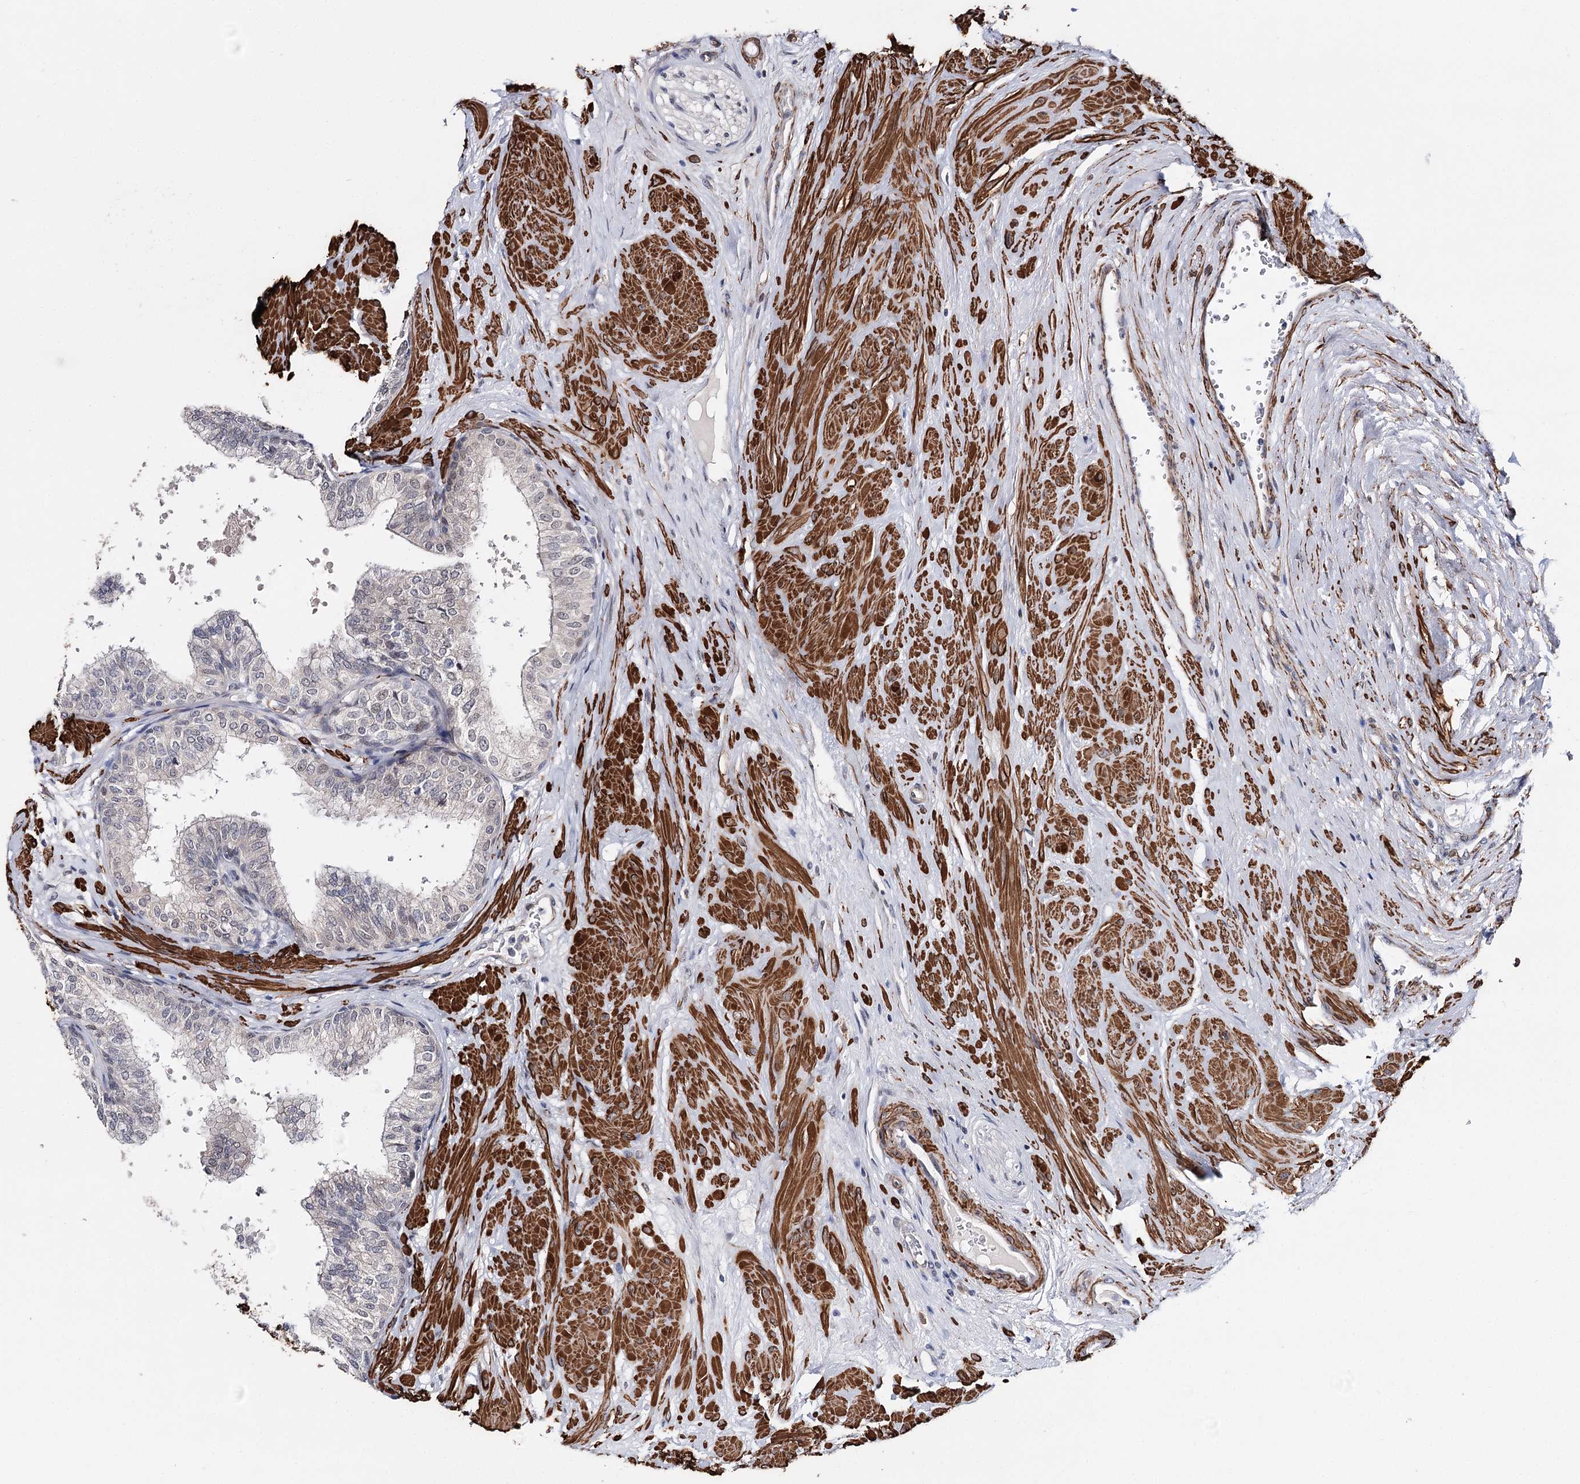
{"staining": {"intensity": "weak", "quantity": "<25%", "location": "nuclear"}, "tissue": "prostate", "cell_type": "Glandular cells", "image_type": "normal", "snomed": [{"axis": "morphology", "description": "Normal tissue, NOS"}, {"axis": "topography", "description": "Prostate"}], "caption": "This is a photomicrograph of immunohistochemistry staining of normal prostate, which shows no staining in glandular cells.", "gene": "CFAP46", "patient": {"sex": "male", "age": 60}}